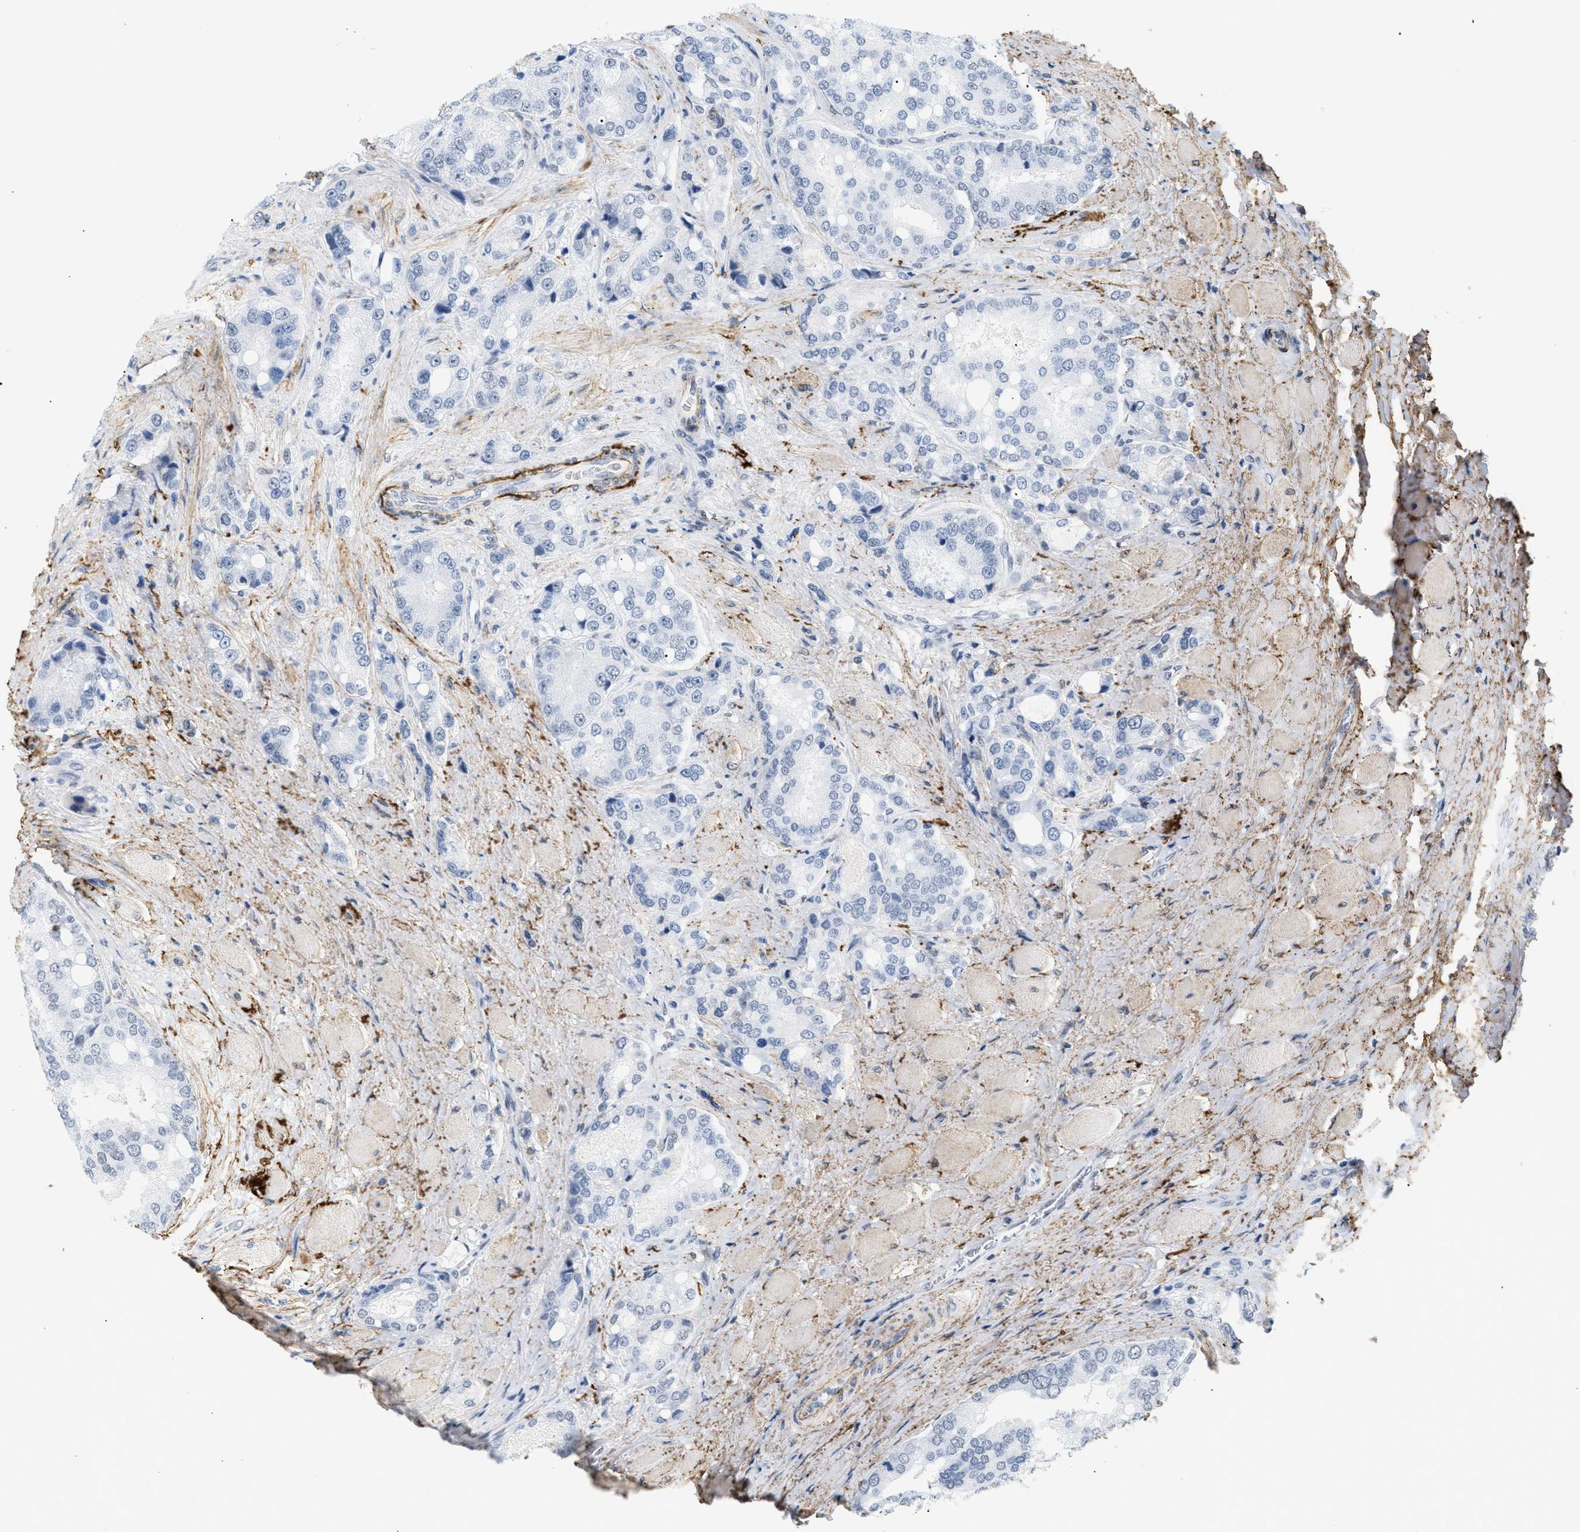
{"staining": {"intensity": "negative", "quantity": "none", "location": "none"}, "tissue": "prostate cancer", "cell_type": "Tumor cells", "image_type": "cancer", "snomed": [{"axis": "morphology", "description": "Adenocarcinoma, High grade"}, {"axis": "topography", "description": "Prostate"}], "caption": "There is no significant expression in tumor cells of high-grade adenocarcinoma (prostate).", "gene": "ELN", "patient": {"sex": "male", "age": 50}}